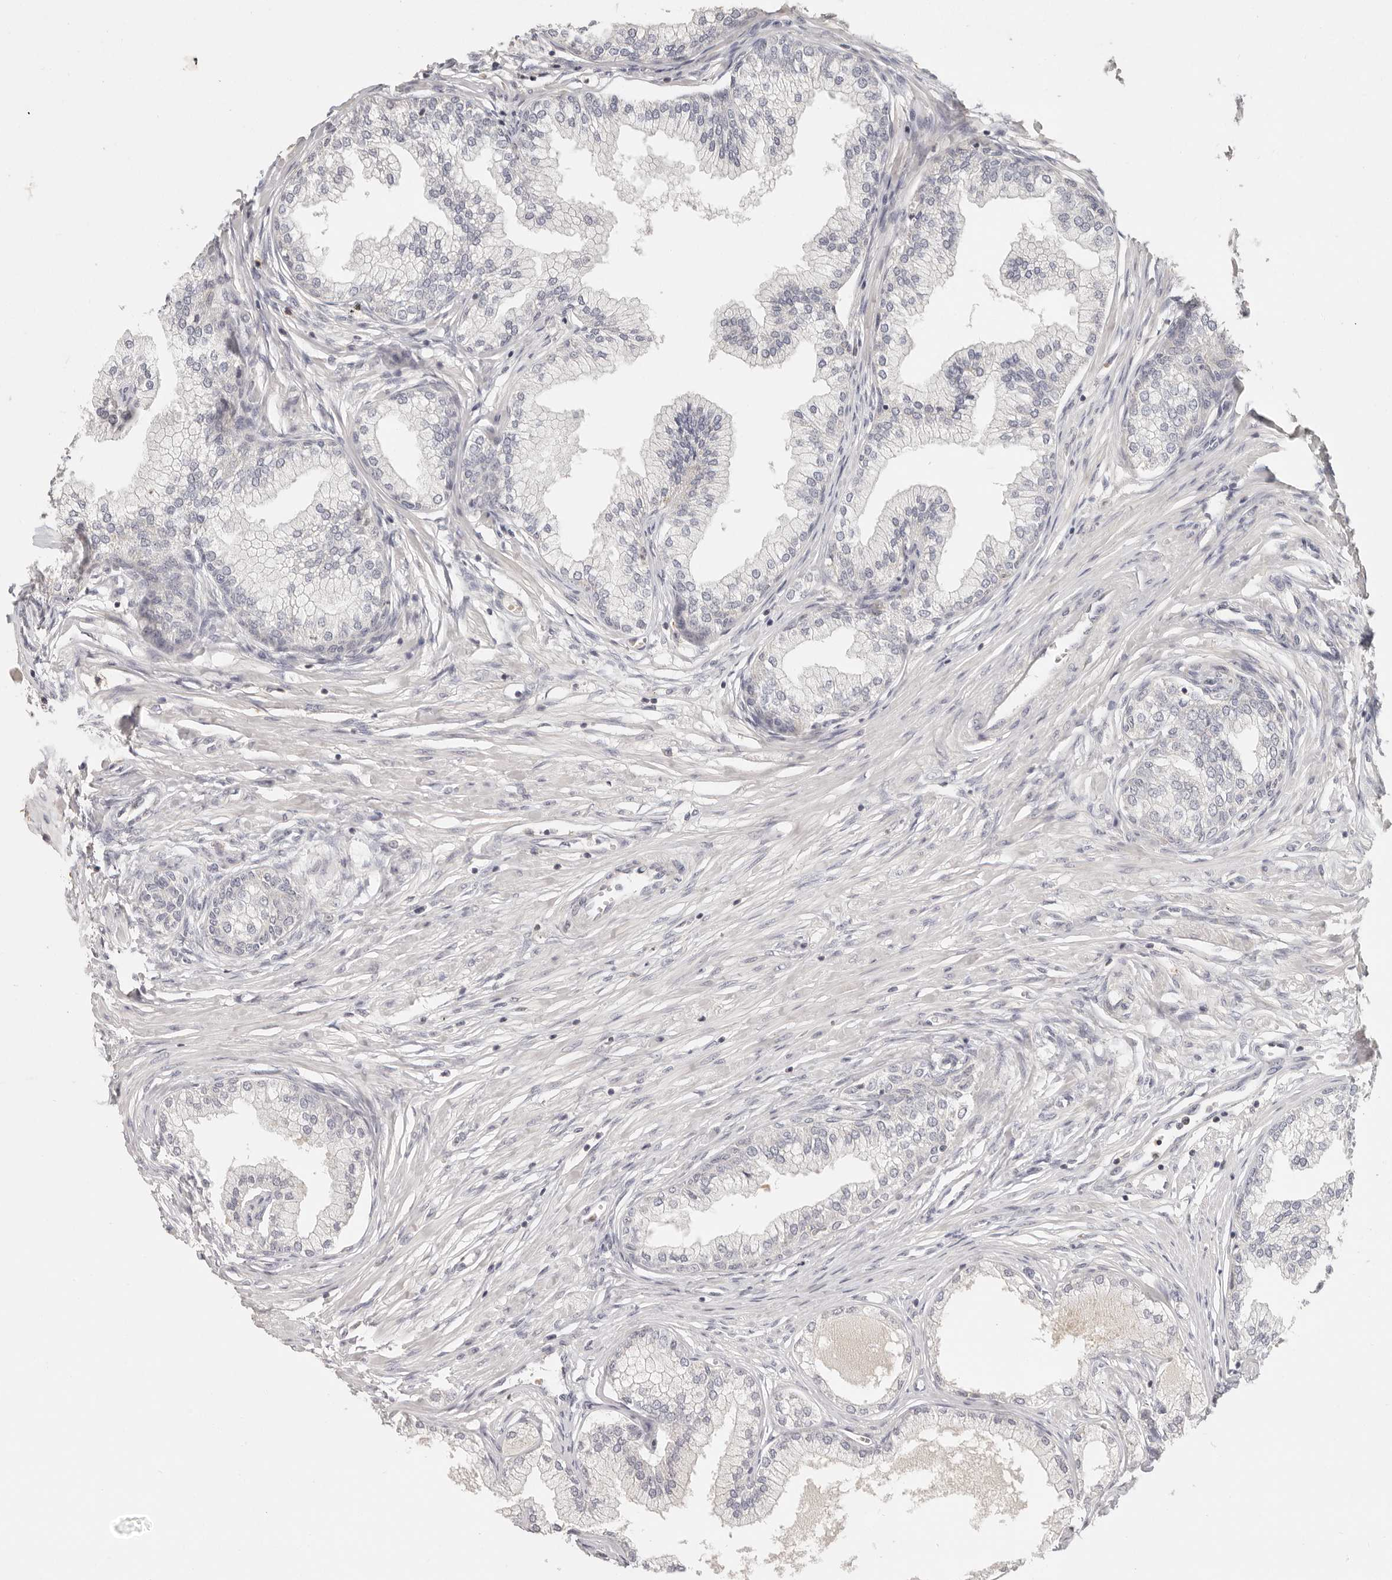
{"staining": {"intensity": "weak", "quantity": "<25%", "location": "cytoplasmic/membranous"}, "tissue": "prostate", "cell_type": "Glandular cells", "image_type": "normal", "snomed": [{"axis": "morphology", "description": "Normal tissue, NOS"}, {"axis": "morphology", "description": "Urothelial carcinoma, Low grade"}, {"axis": "topography", "description": "Urinary bladder"}, {"axis": "topography", "description": "Prostate"}], "caption": "The image reveals no staining of glandular cells in benign prostate.", "gene": "CSK", "patient": {"sex": "male", "age": 60}}